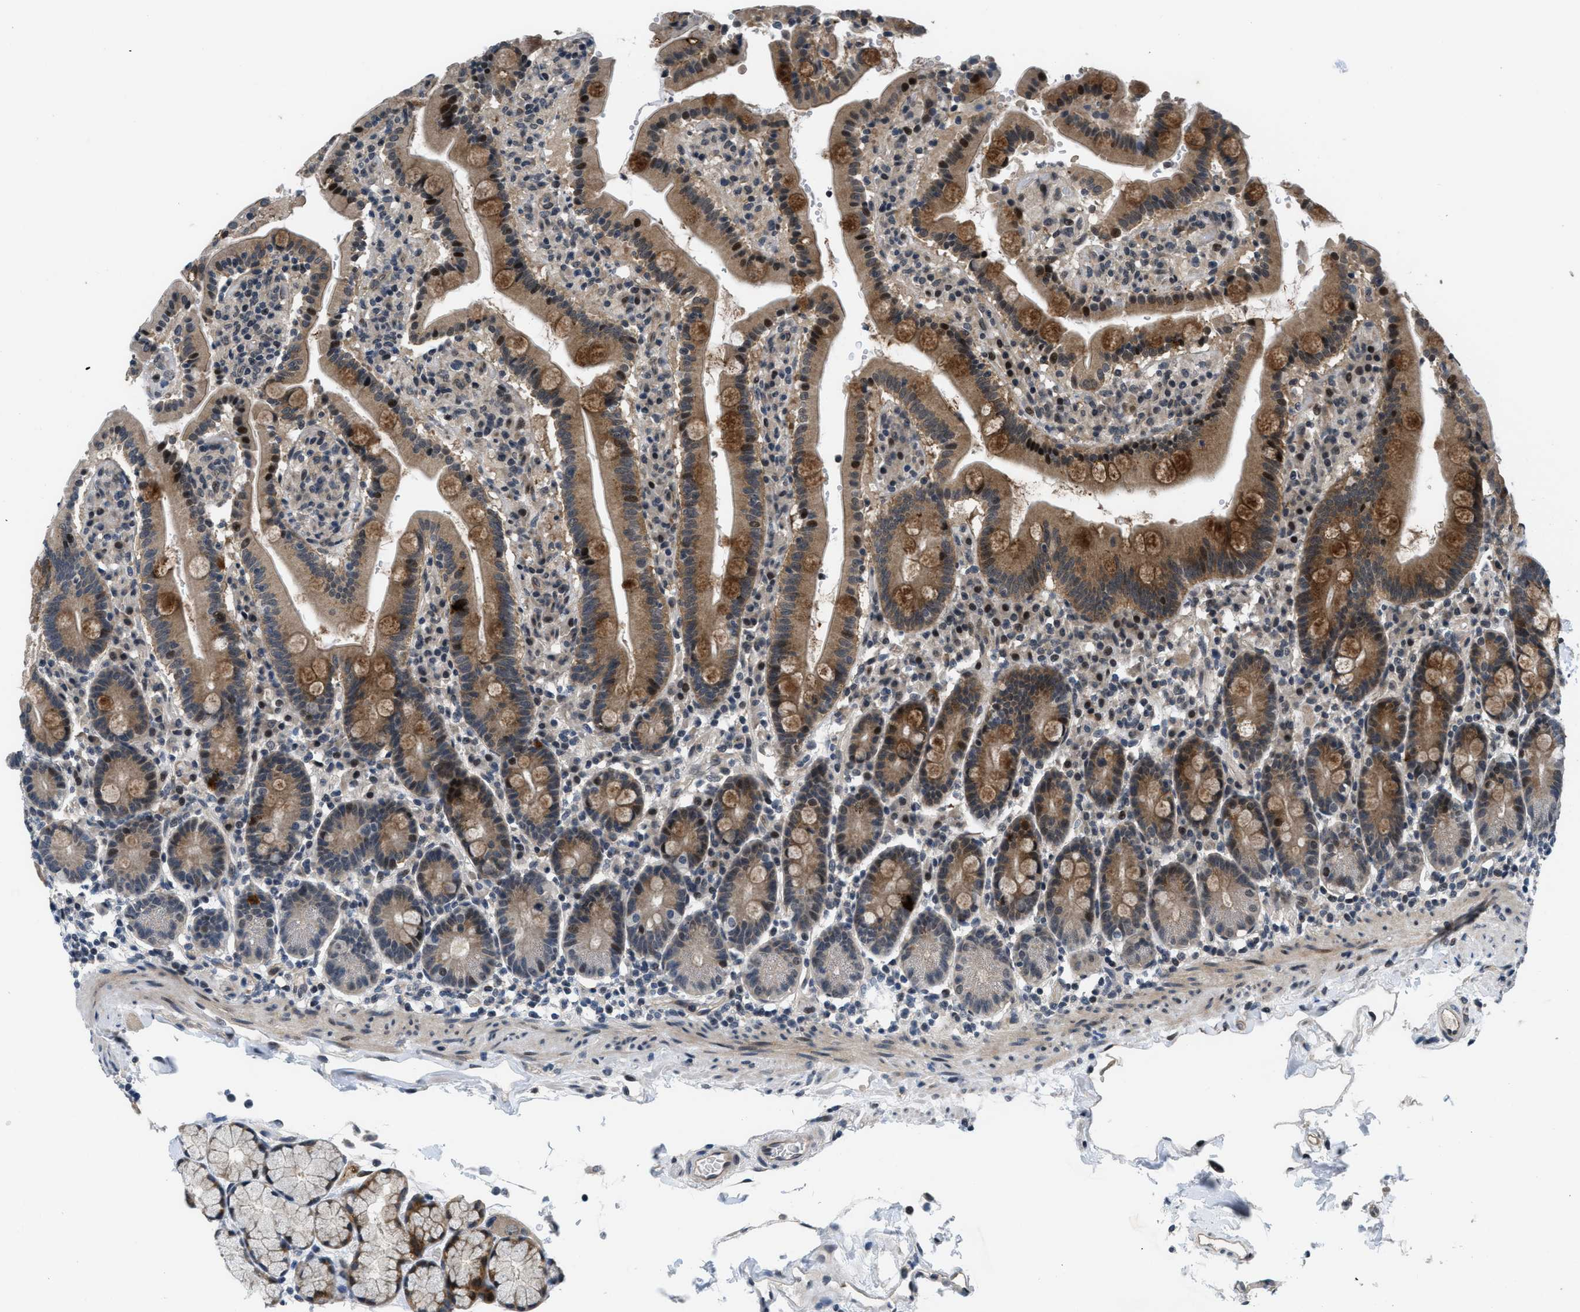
{"staining": {"intensity": "strong", "quantity": ">75%", "location": "cytoplasmic/membranous"}, "tissue": "duodenum", "cell_type": "Glandular cells", "image_type": "normal", "snomed": [{"axis": "morphology", "description": "Normal tissue, NOS"}, {"axis": "topography", "description": "Small intestine, NOS"}], "caption": "IHC (DAB) staining of unremarkable human duodenum displays strong cytoplasmic/membranous protein positivity in approximately >75% of glandular cells. The staining was performed using DAB (3,3'-diaminobenzidine) to visualize the protein expression in brown, while the nuclei were stained in blue with hematoxylin (Magnification: 20x).", "gene": "SETD5", "patient": {"sex": "female", "age": 71}}